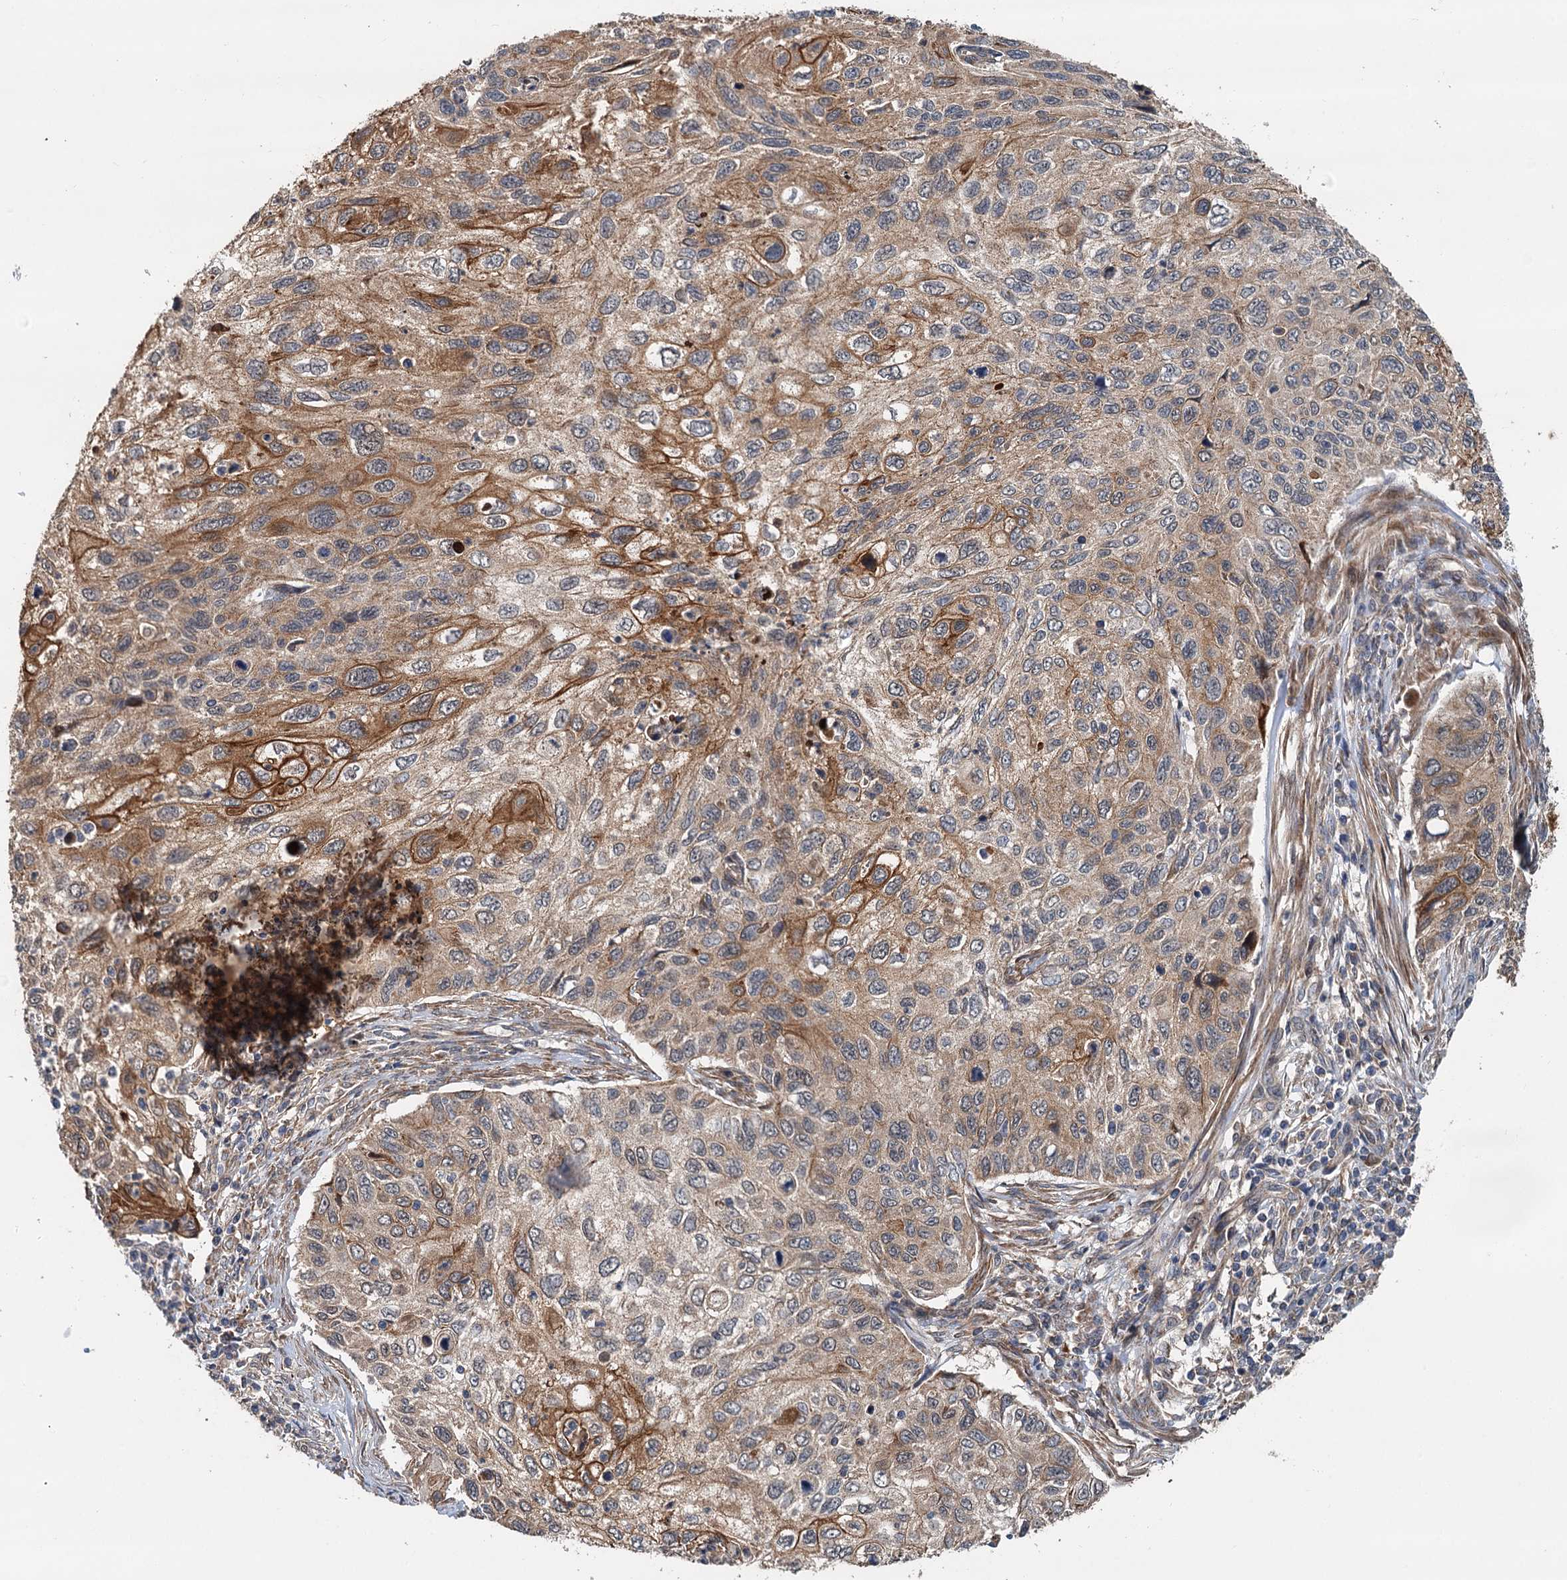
{"staining": {"intensity": "moderate", "quantity": "25%-75%", "location": "cytoplasmic/membranous"}, "tissue": "cervical cancer", "cell_type": "Tumor cells", "image_type": "cancer", "snomed": [{"axis": "morphology", "description": "Squamous cell carcinoma, NOS"}, {"axis": "topography", "description": "Cervix"}], "caption": "Protein expression by IHC demonstrates moderate cytoplasmic/membranous positivity in about 25%-75% of tumor cells in cervical cancer (squamous cell carcinoma).", "gene": "LRRK2", "patient": {"sex": "female", "age": 70}}